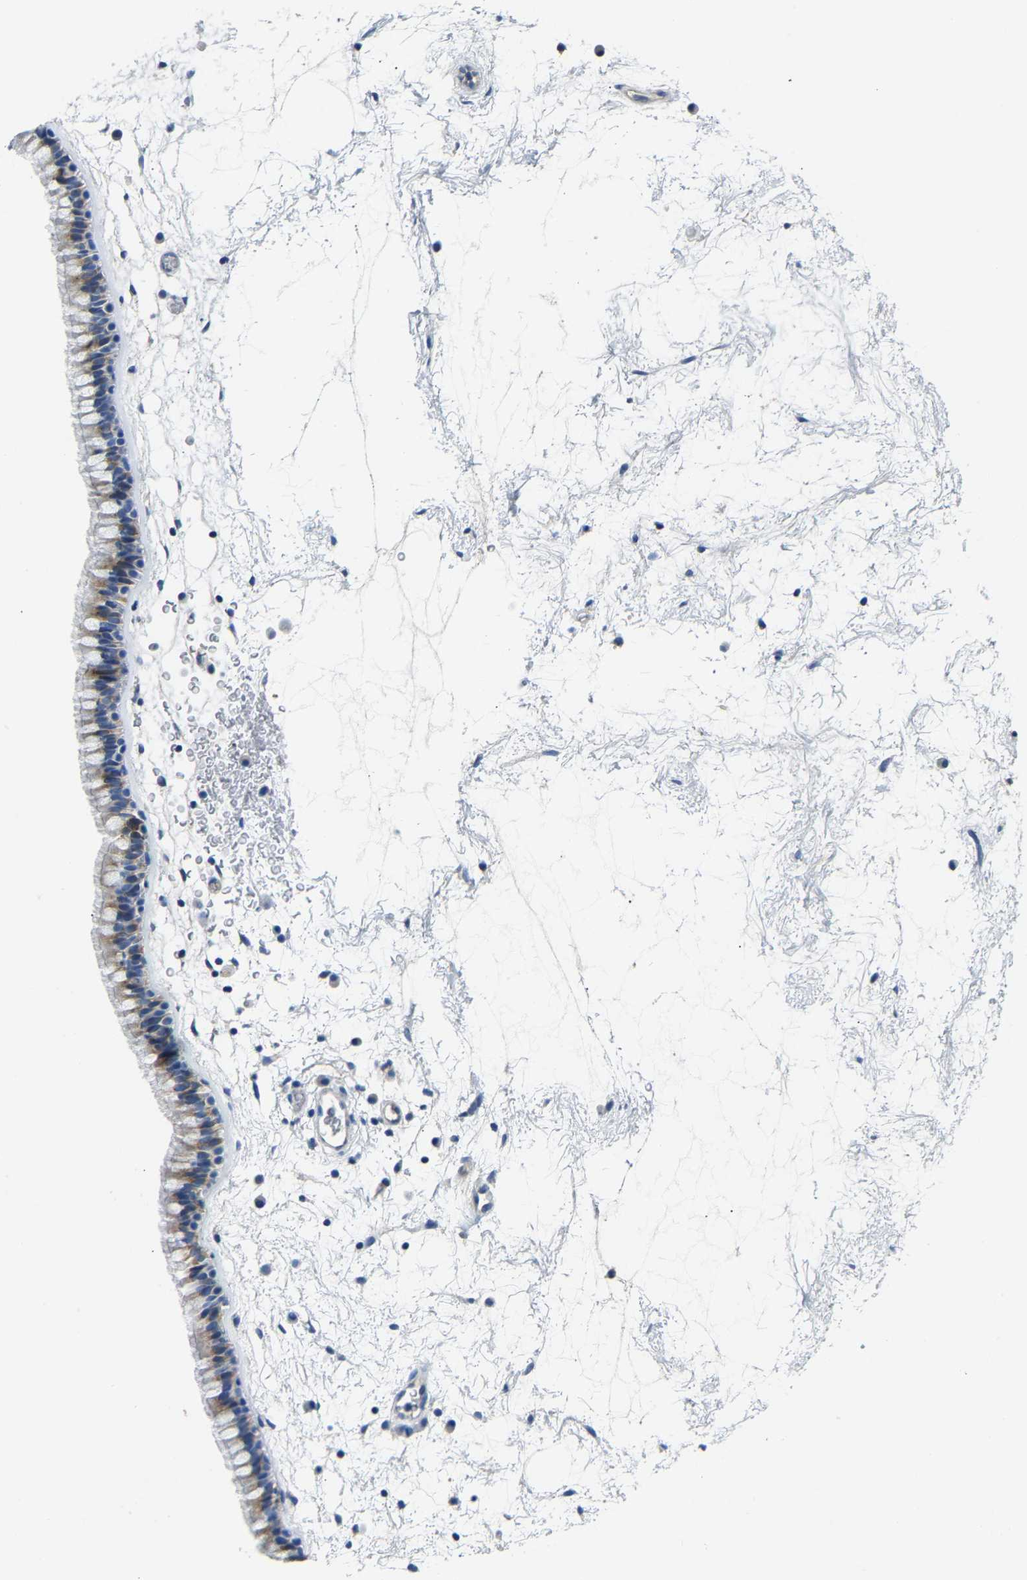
{"staining": {"intensity": "moderate", "quantity": "<25%", "location": "cytoplasmic/membranous"}, "tissue": "nasopharynx", "cell_type": "Respiratory epithelial cells", "image_type": "normal", "snomed": [{"axis": "morphology", "description": "Normal tissue, NOS"}, {"axis": "morphology", "description": "Inflammation, NOS"}, {"axis": "topography", "description": "Nasopharynx"}], "caption": "Protein expression analysis of normal human nasopharynx reveals moderate cytoplasmic/membranous staining in approximately <25% of respiratory epithelial cells.", "gene": "DNAAF5", "patient": {"sex": "male", "age": 48}}